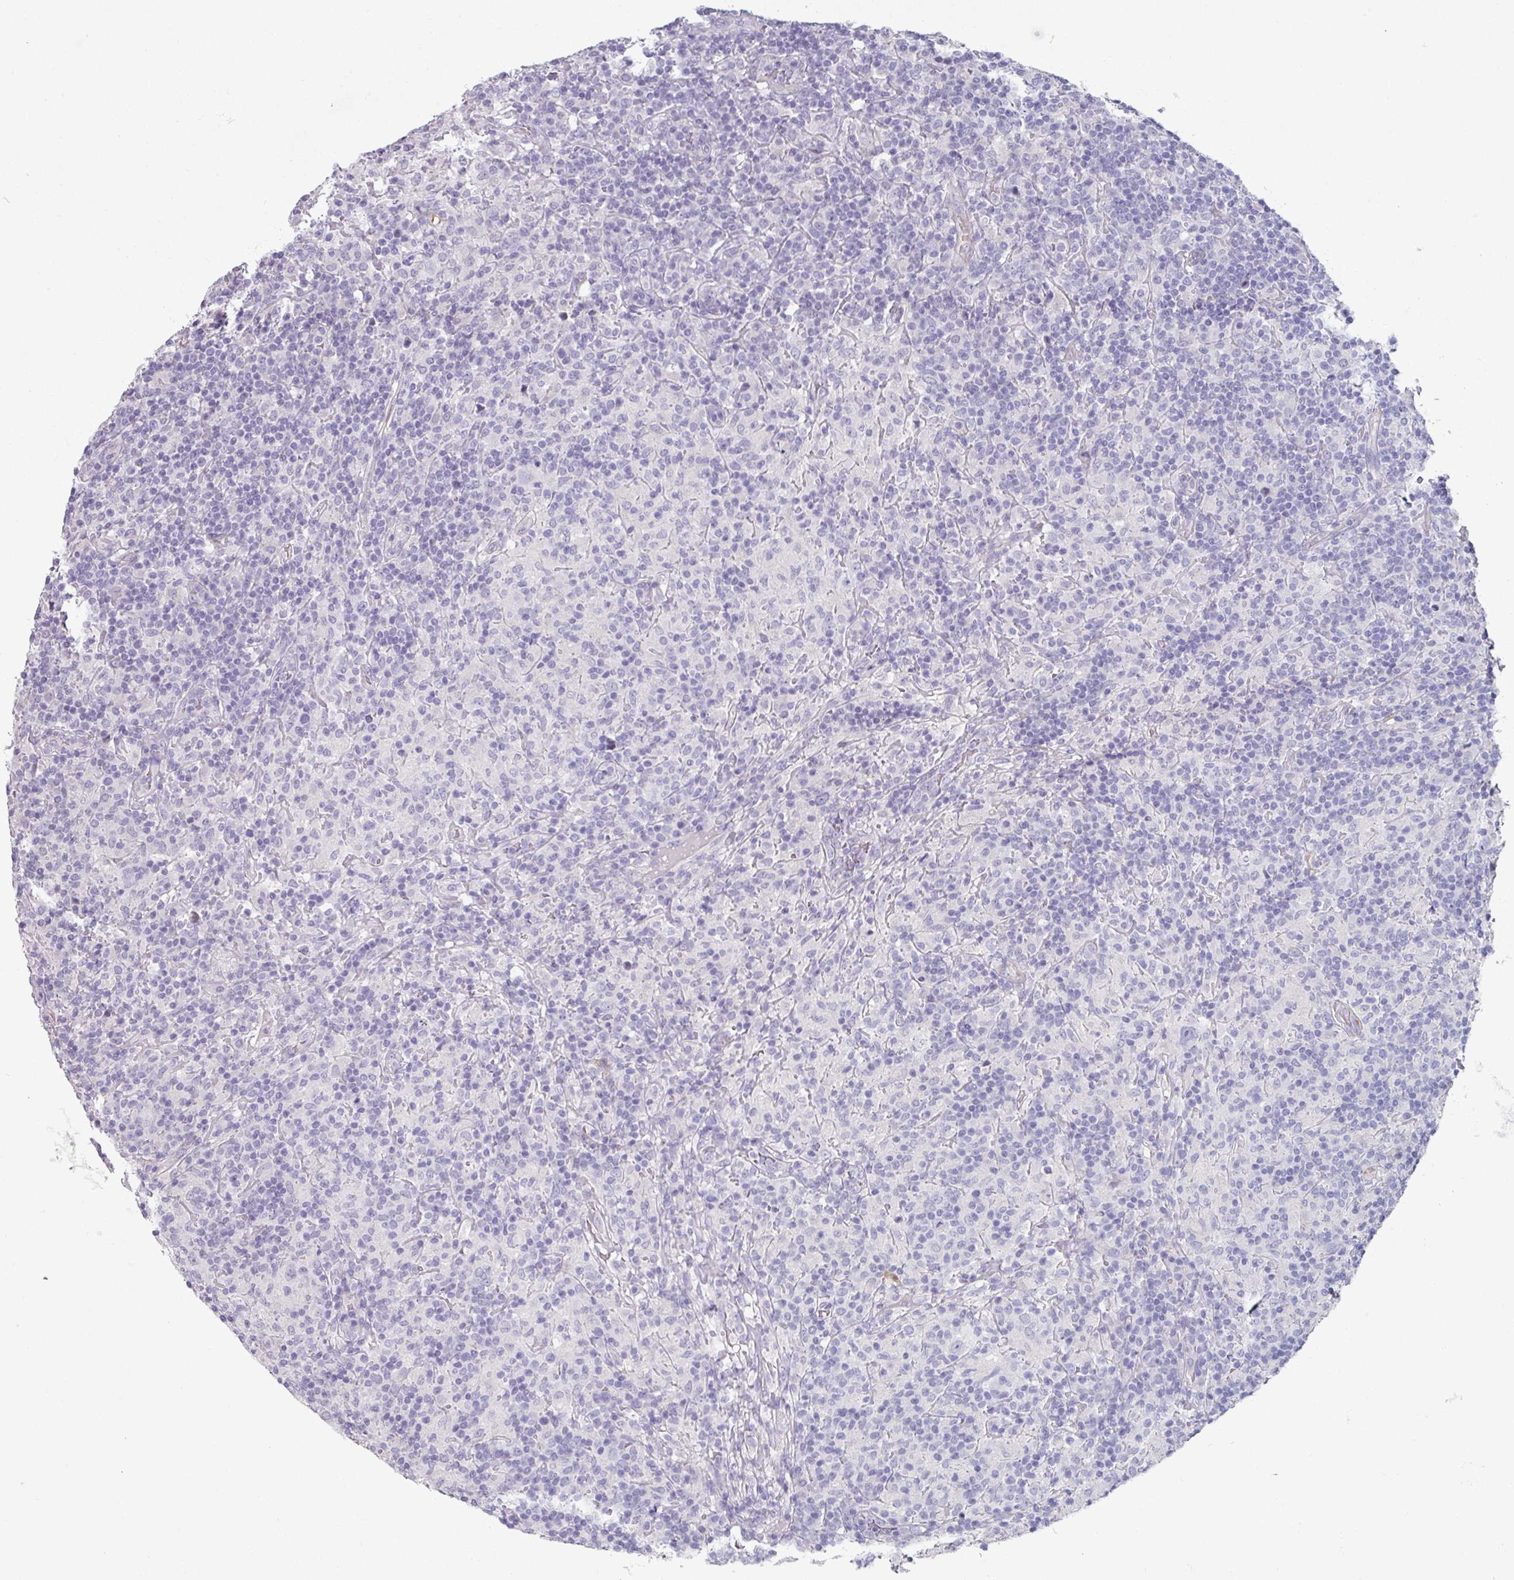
{"staining": {"intensity": "negative", "quantity": "none", "location": "none"}, "tissue": "lymphoma", "cell_type": "Tumor cells", "image_type": "cancer", "snomed": [{"axis": "morphology", "description": "Hodgkin's disease, NOS"}, {"axis": "topography", "description": "Lymph node"}], "caption": "Lymphoma was stained to show a protein in brown. There is no significant expression in tumor cells.", "gene": "SLC17A7", "patient": {"sex": "male", "age": 70}}